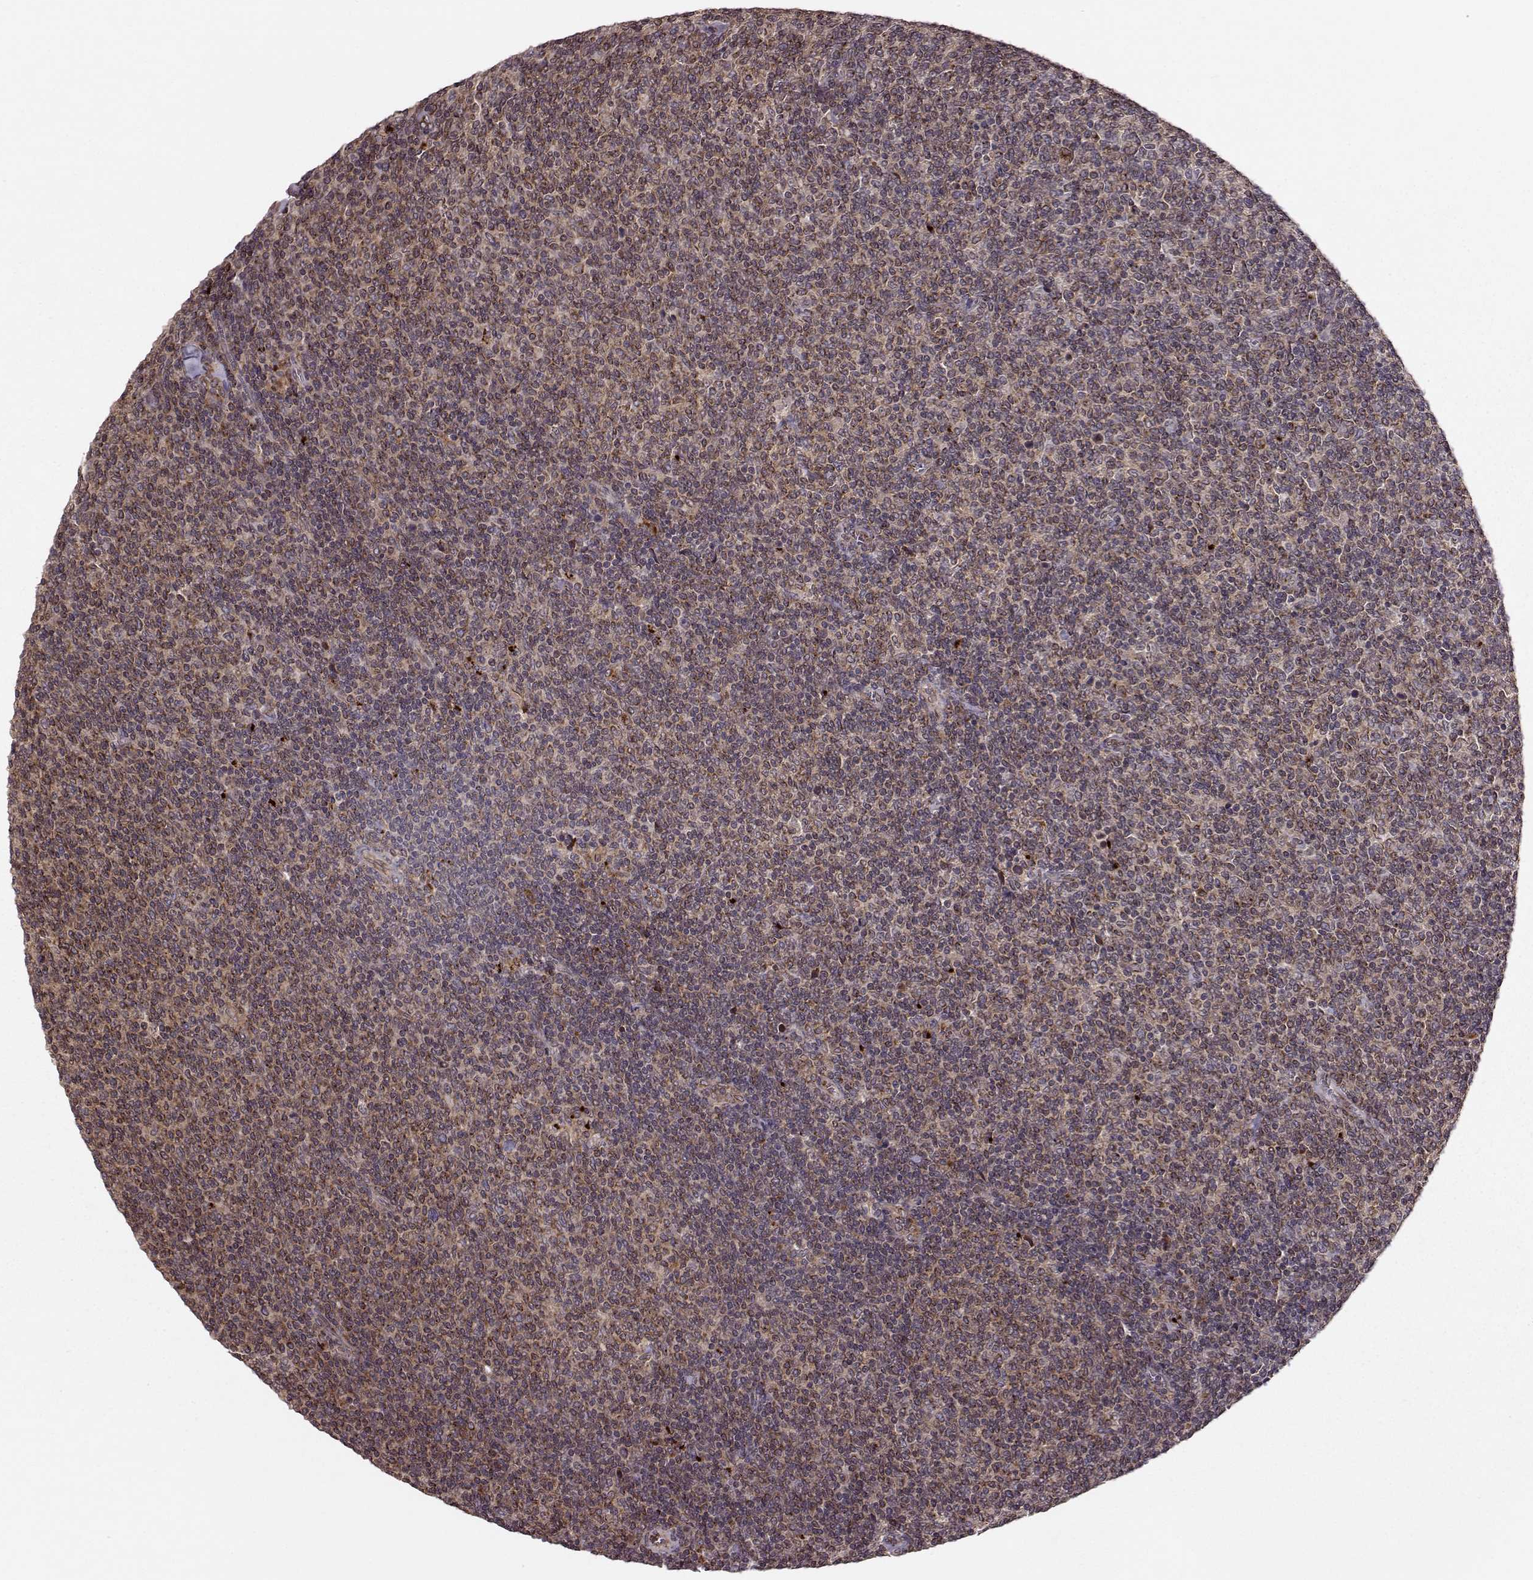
{"staining": {"intensity": "weak", "quantity": ">75%", "location": "cytoplasmic/membranous"}, "tissue": "lymphoma", "cell_type": "Tumor cells", "image_type": "cancer", "snomed": [{"axis": "morphology", "description": "Malignant lymphoma, non-Hodgkin's type, Low grade"}, {"axis": "topography", "description": "Lymph node"}], "caption": "This image shows immunohistochemistry (IHC) staining of malignant lymphoma, non-Hodgkin's type (low-grade), with low weak cytoplasmic/membranous expression in approximately >75% of tumor cells.", "gene": "YIPF5", "patient": {"sex": "male", "age": 52}}